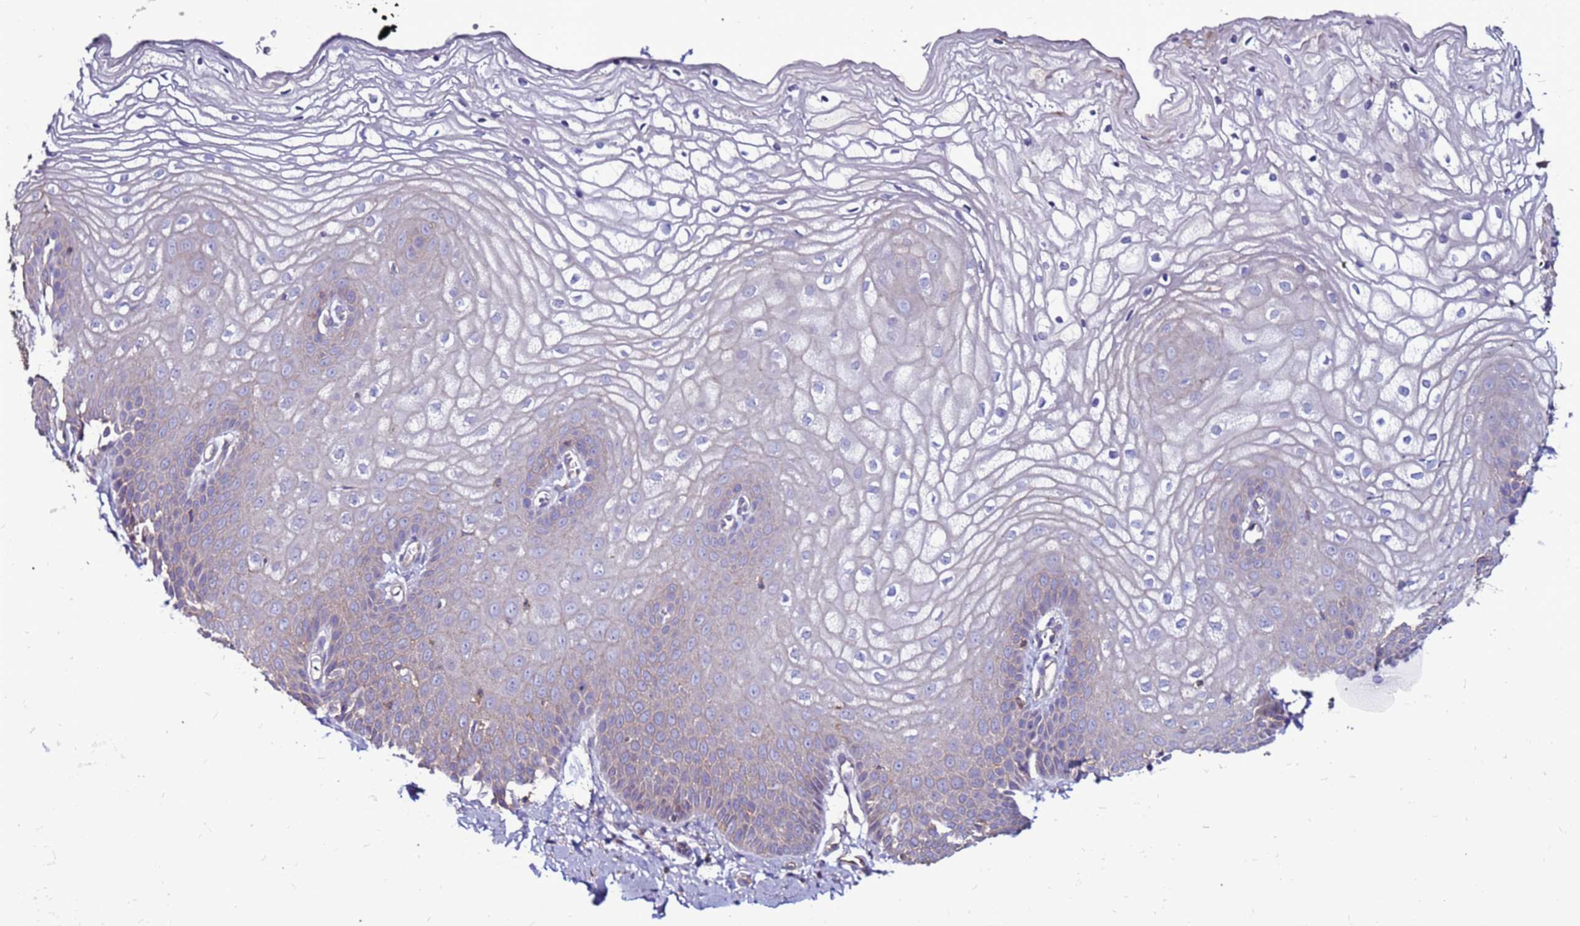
{"staining": {"intensity": "weak", "quantity": "<25%", "location": "cytoplasmic/membranous"}, "tissue": "vagina", "cell_type": "Squamous epithelial cells", "image_type": "normal", "snomed": [{"axis": "morphology", "description": "Normal tissue, NOS"}, {"axis": "topography", "description": "Vagina"}, {"axis": "topography", "description": "Cervix"}], "caption": "Immunohistochemistry (IHC) histopathology image of normal vagina stained for a protein (brown), which displays no expression in squamous epithelial cells.", "gene": "NRN1L", "patient": {"sex": "female", "age": 40}}